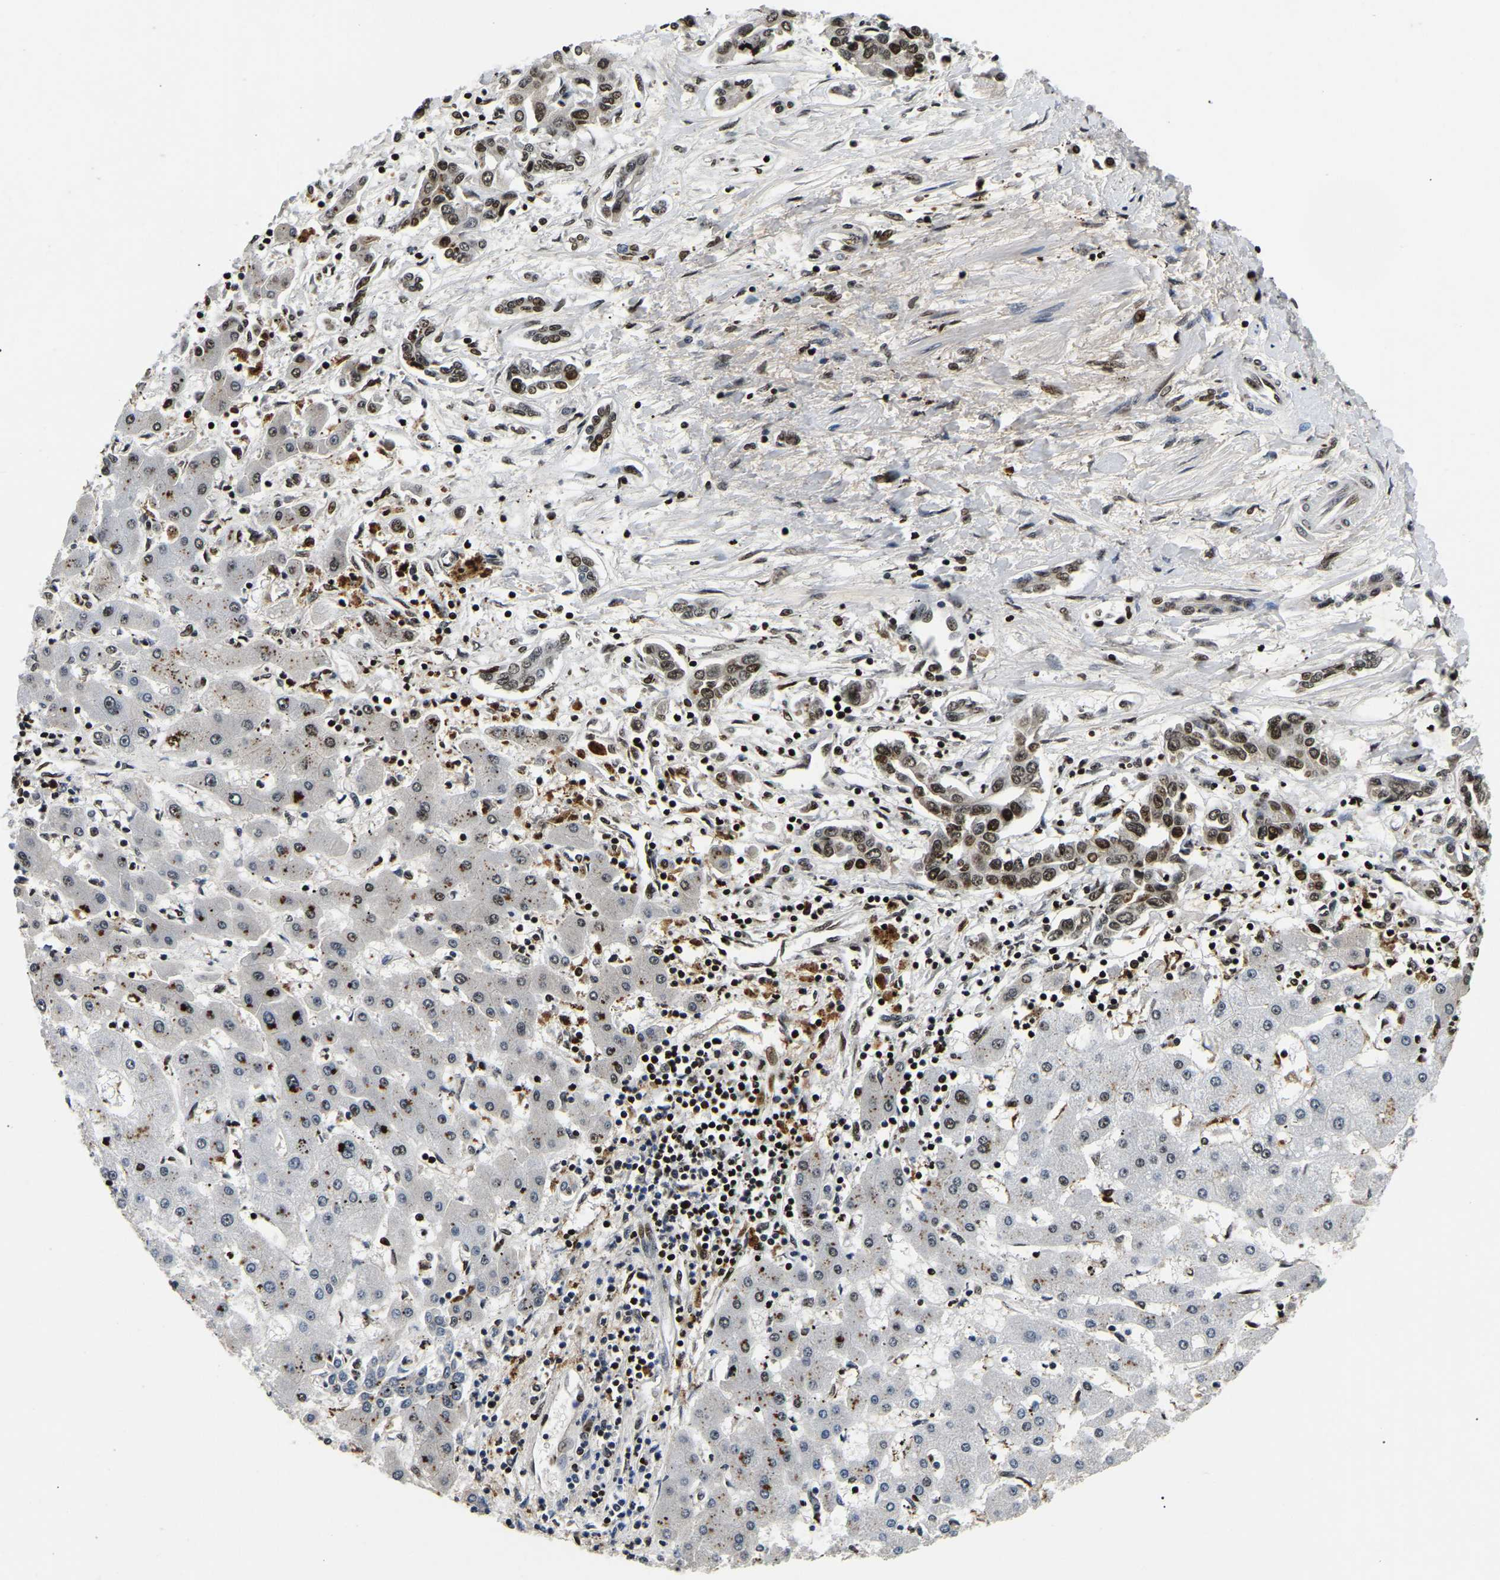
{"staining": {"intensity": "strong", "quantity": ">75%", "location": "nuclear"}, "tissue": "liver cancer", "cell_type": "Tumor cells", "image_type": "cancer", "snomed": [{"axis": "morphology", "description": "Cholangiocarcinoma"}, {"axis": "topography", "description": "Liver"}], "caption": "Immunohistochemistry micrograph of neoplastic tissue: liver cholangiocarcinoma stained using immunohistochemistry shows high levels of strong protein expression localized specifically in the nuclear of tumor cells, appearing as a nuclear brown color.", "gene": "LRRC61", "patient": {"sex": "male", "age": 59}}